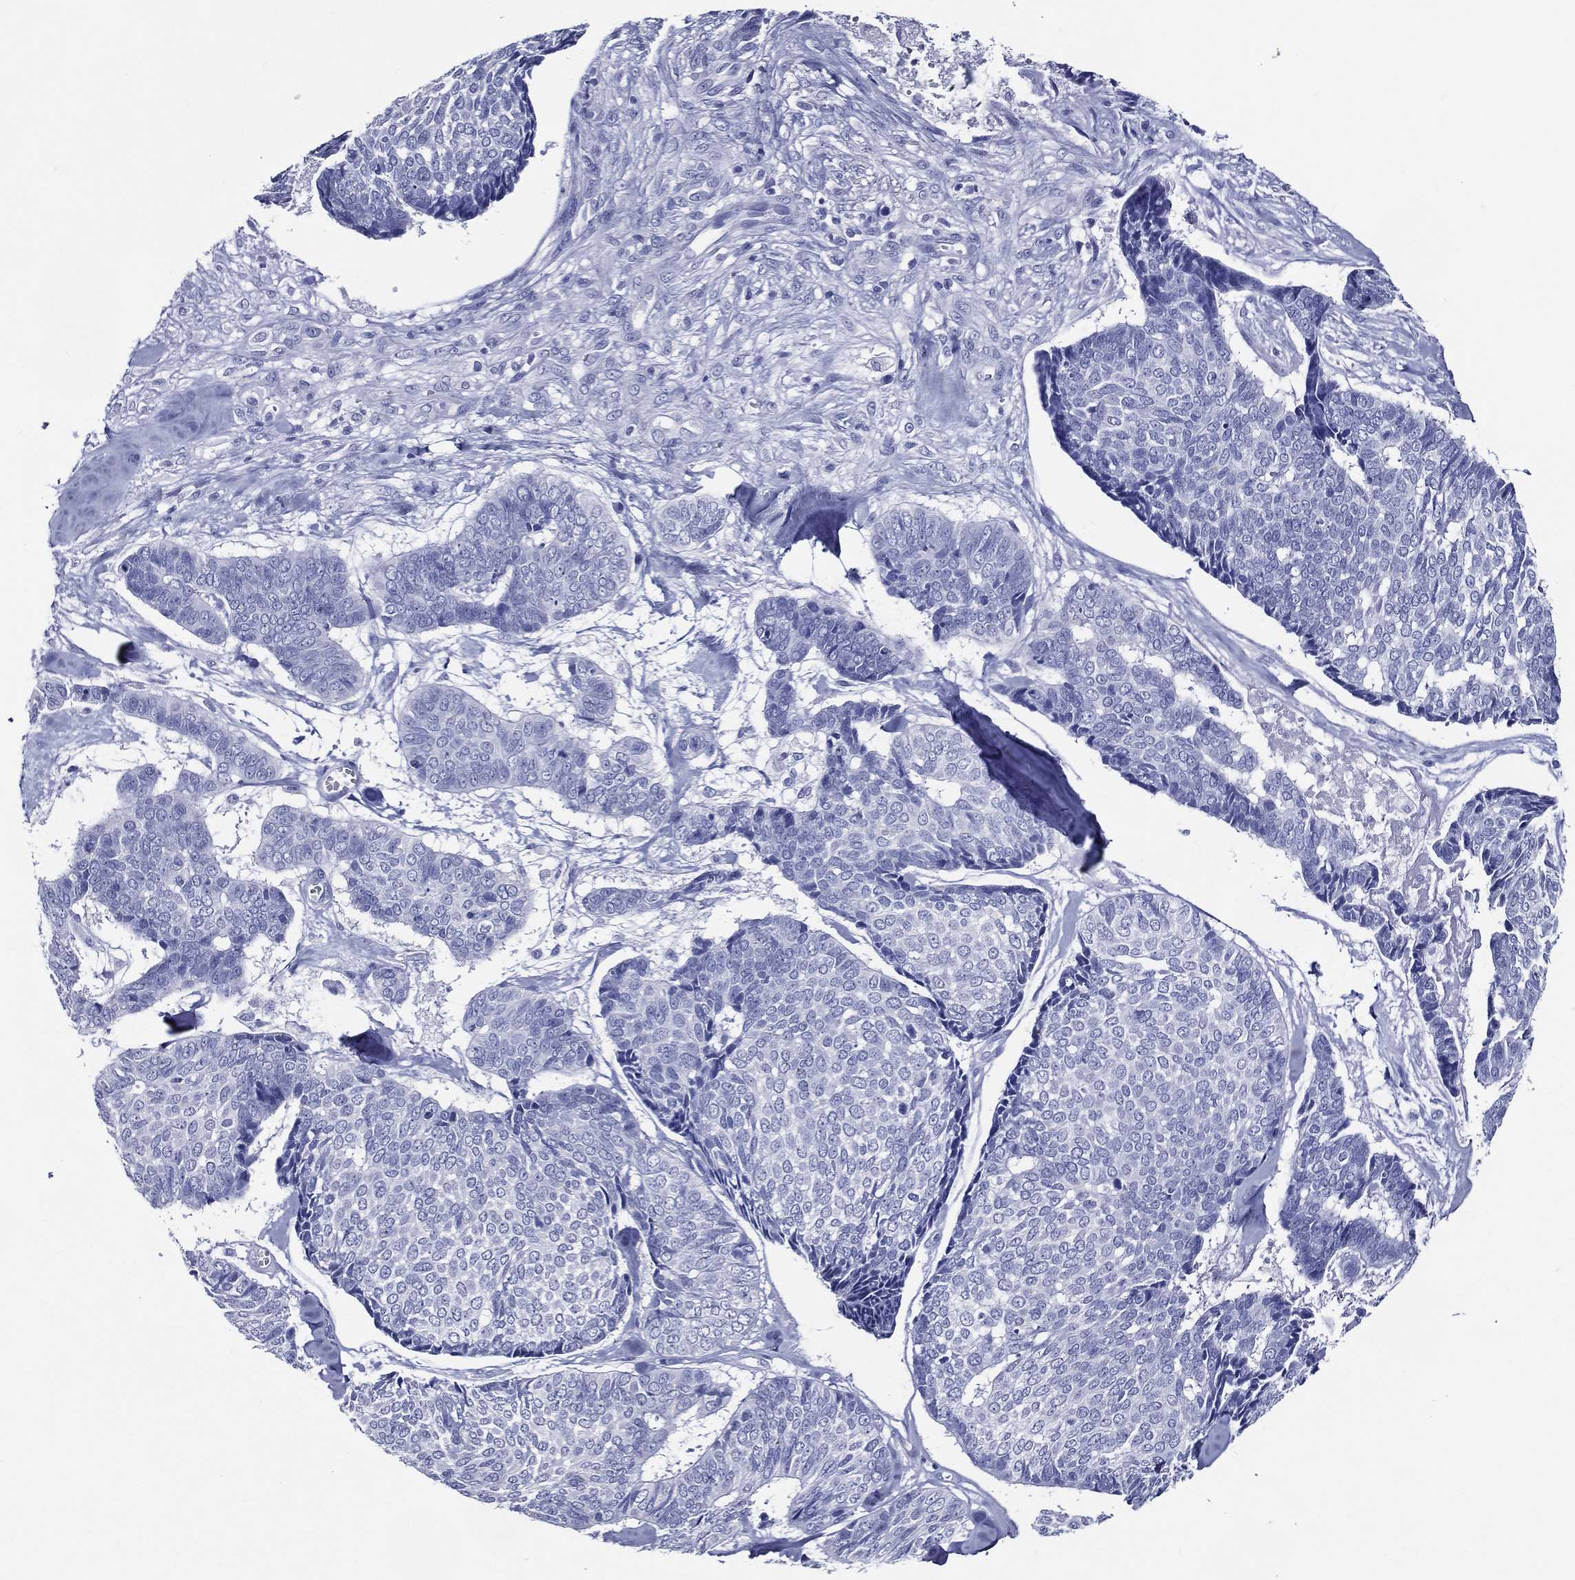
{"staining": {"intensity": "negative", "quantity": "none", "location": "none"}, "tissue": "skin cancer", "cell_type": "Tumor cells", "image_type": "cancer", "snomed": [{"axis": "morphology", "description": "Basal cell carcinoma"}, {"axis": "topography", "description": "Skin"}], "caption": "A high-resolution histopathology image shows IHC staining of skin basal cell carcinoma, which demonstrates no significant positivity in tumor cells.", "gene": "ACE2", "patient": {"sex": "male", "age": 86}}